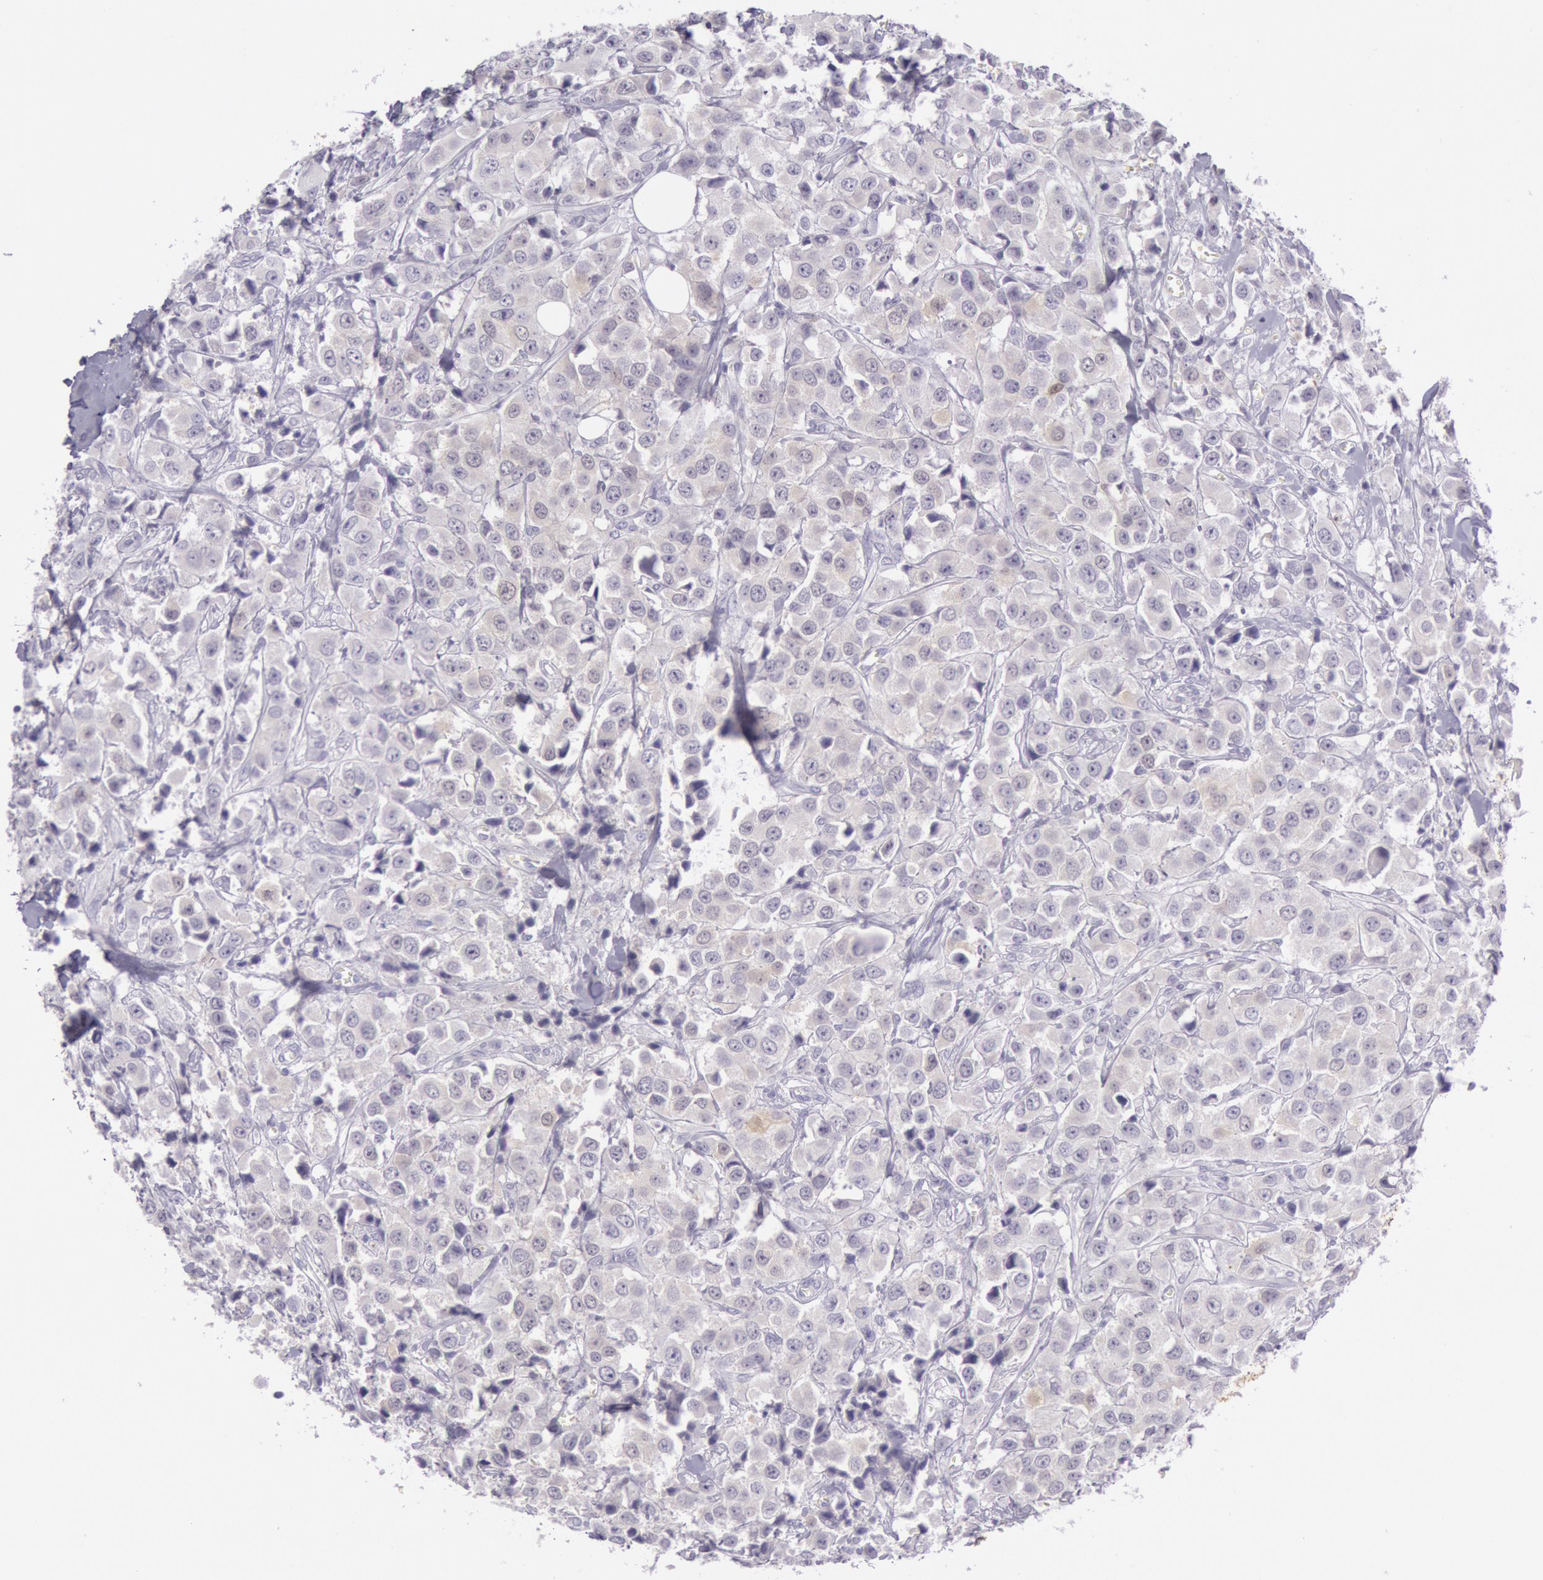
{"staining": {"intensity": "weak", "quantity": "<25%", "location": "cytoplasmic/membranous,nuclear"}, "tissue": "breast cancer", "cell_type": "Tumor cells", "image_type": "cancer", "snomed": [{"axis": "morphology", "description": "Duct carcinoma"}, {"axis": "topography", "description": "Breast"}], "caption": "This histopathology image is of breast intraductal carcinoma stained with IHC to label a protein in brown with the nuclei are counter-stained blue. There is no positivity in tumor cells.", "gene": "CKB", "patient": {"sex": "female", "age": 58}}